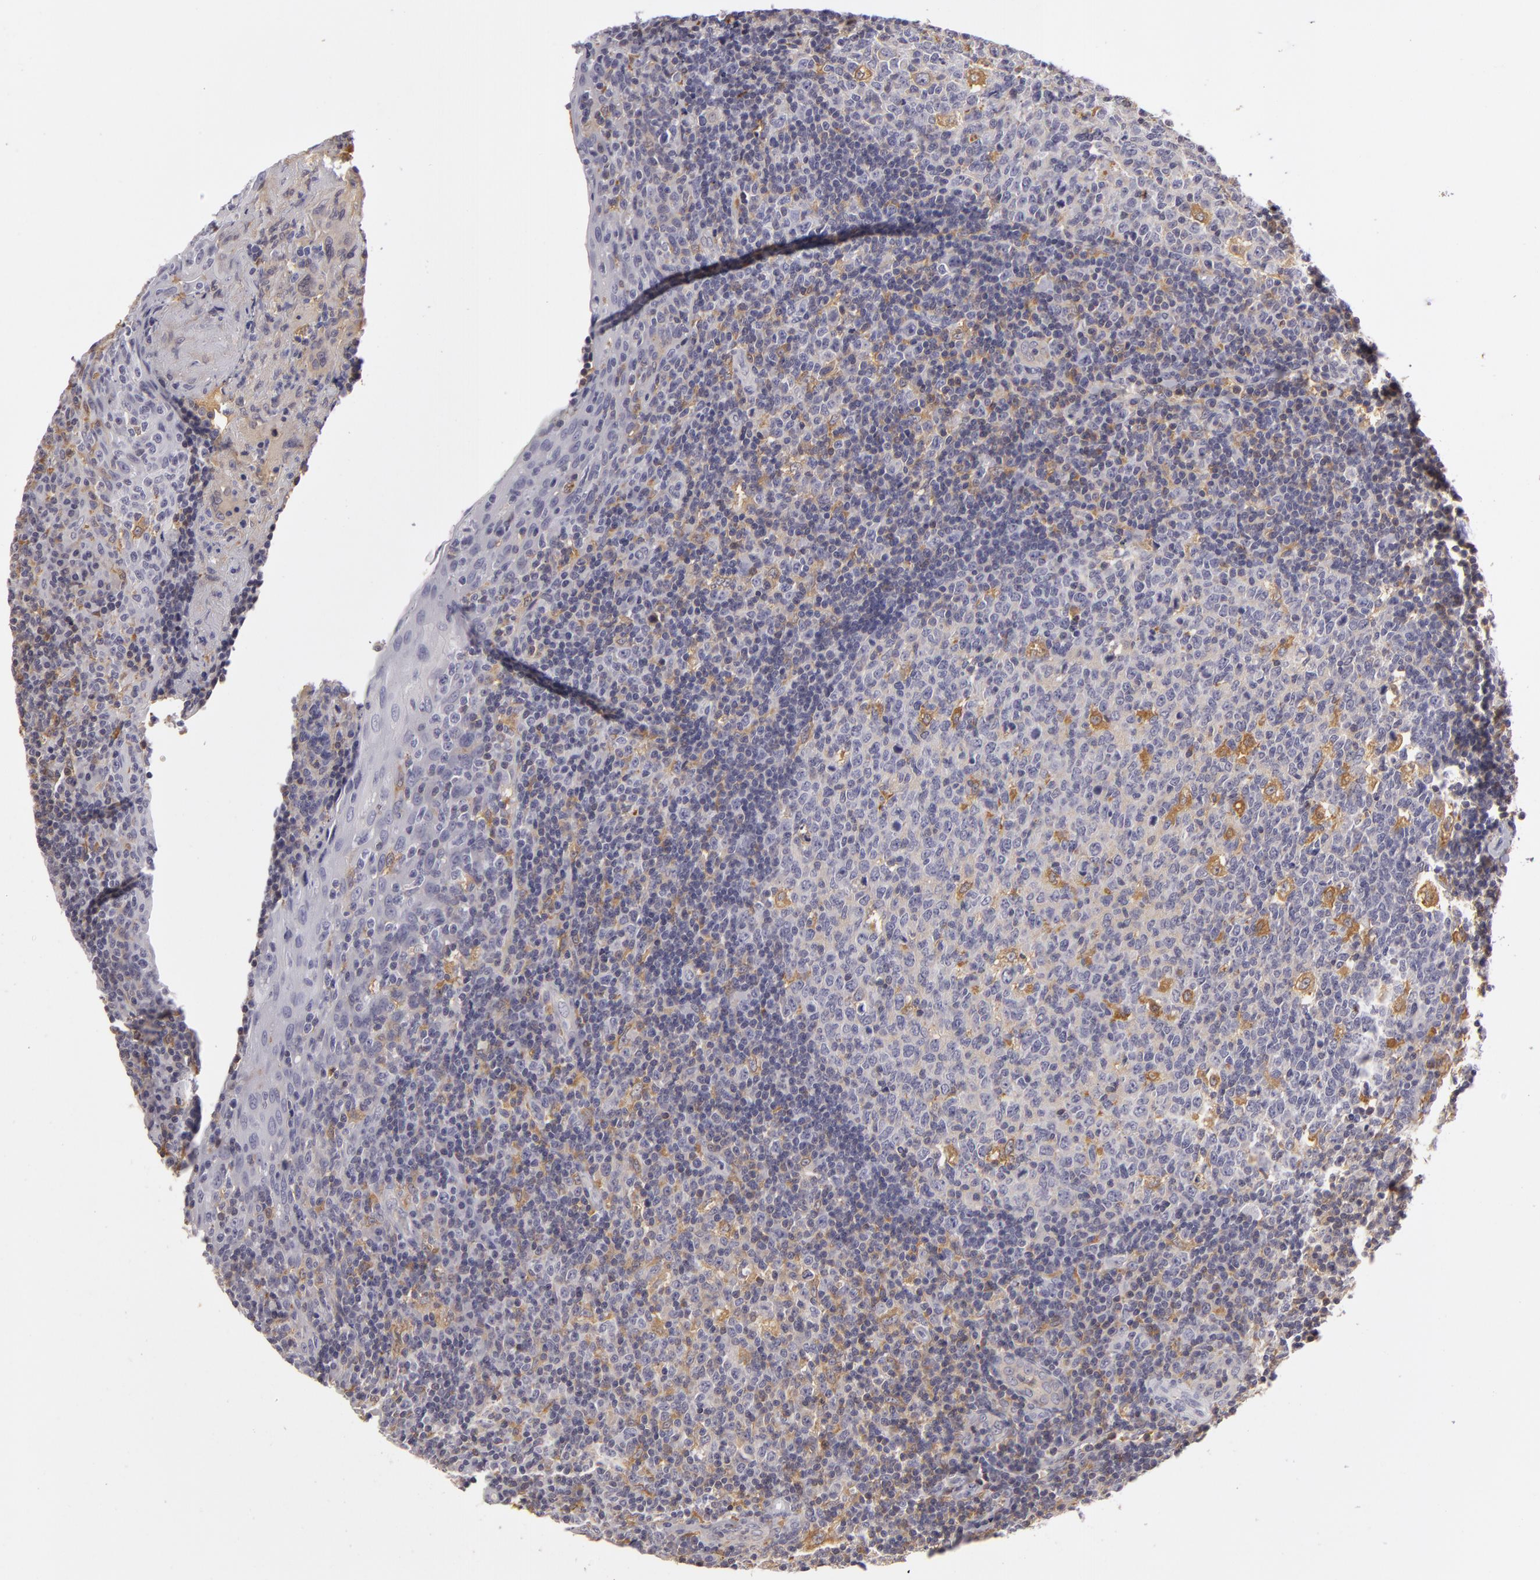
{"staining": {"intensity": "moderate", "quantity": "<25%", "location": "cytoplasmic/membranous"}, "tissue": "tonsil", "cell_type": "Germinal center cells", "image_type": "normal", "snomed": [{"axis": "morphology", "description": "Normal tissue, NOS"}, {"axis": "topography", "description": "Tonsil"}], "caption": "Human tonsil stained with a brown dye shows moderate cytoplasmic/membranous positive staining in about <25% of germinal center cells.", "gene": "GNPDA1", "patient": {"sex": "female", "age": 3}}